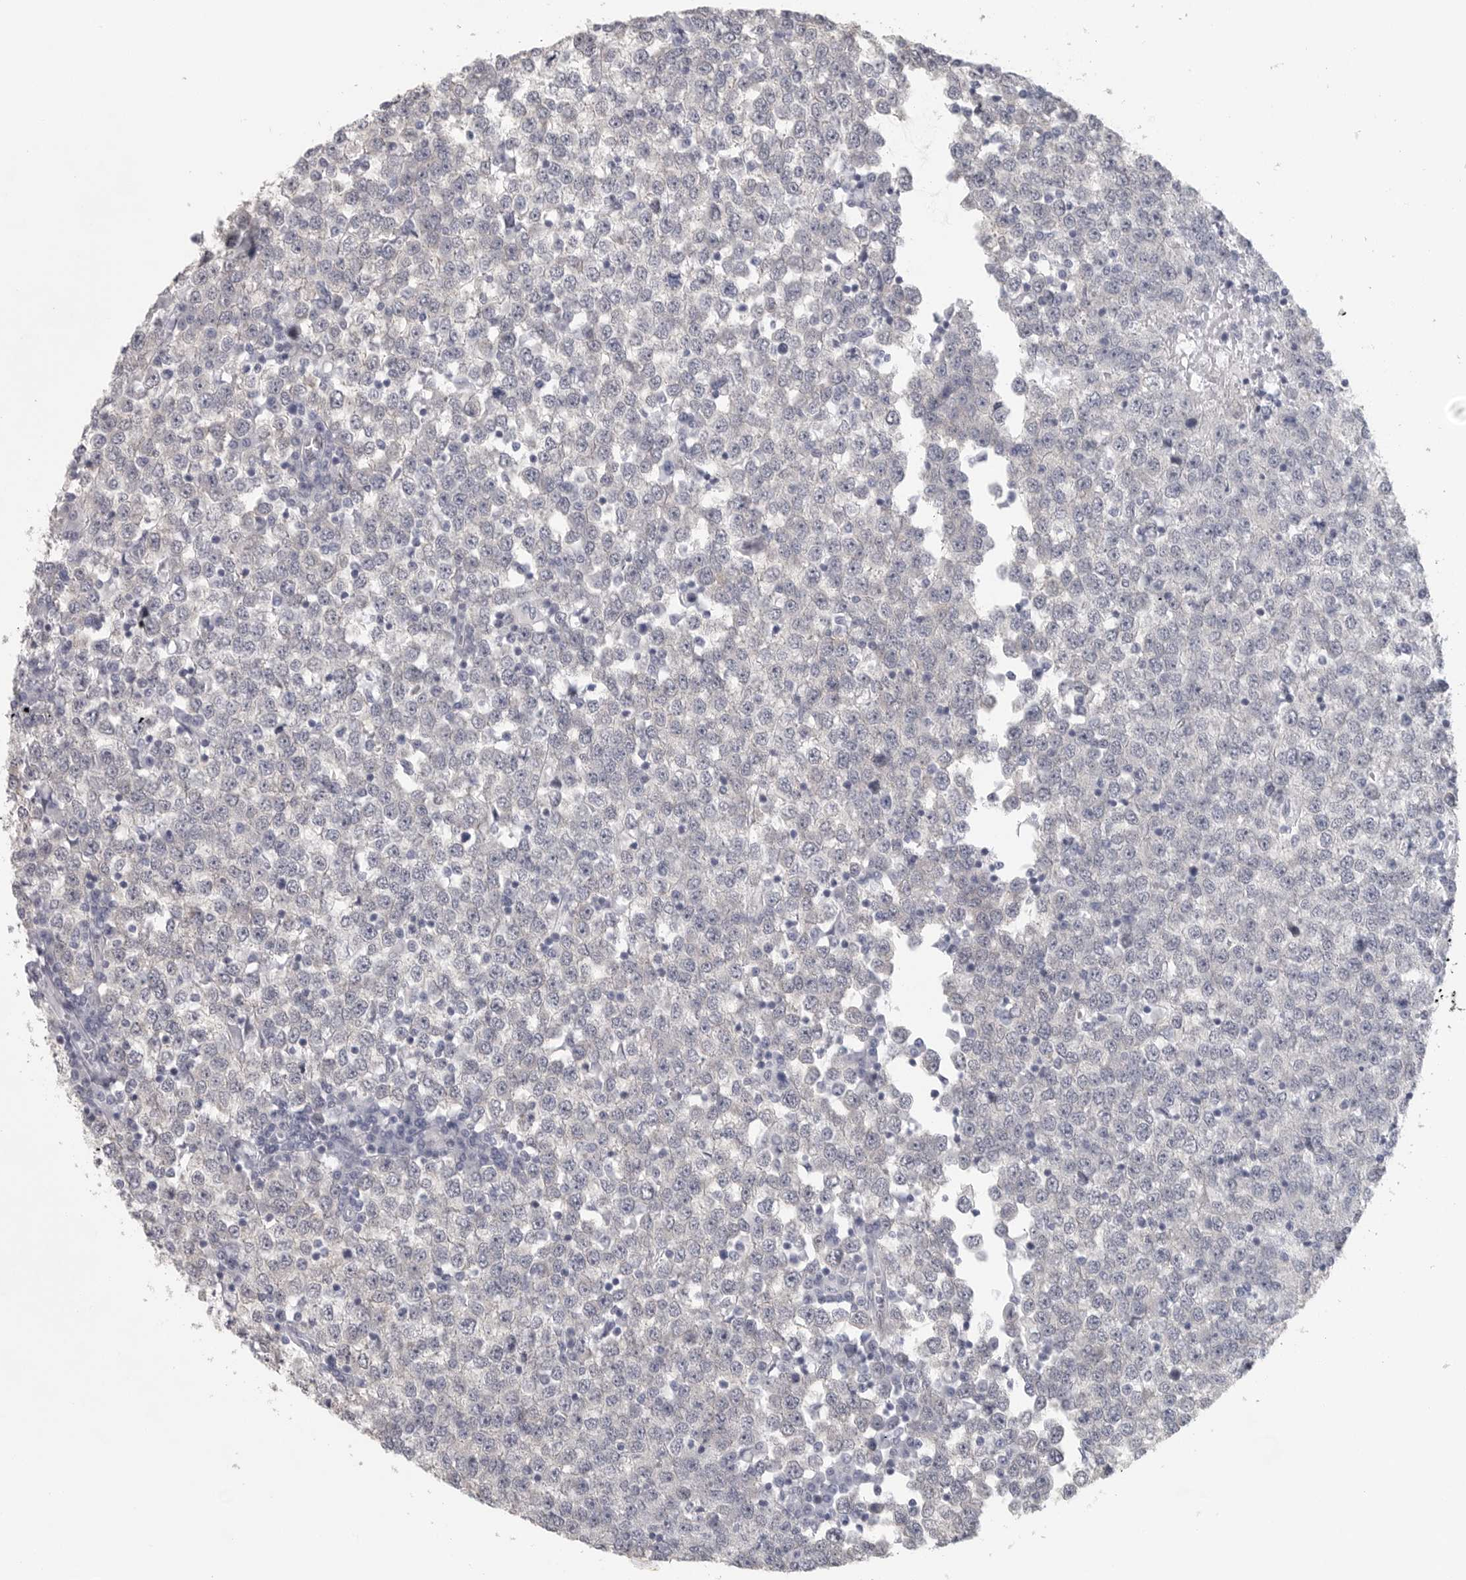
{"staining": {"intensity": "negative", "quantity": "none", "location": "none"}, "tissue": "testis cancer", "cell_type": "Tumor cells", "image_type": "cancer", "snomed": [{"axis": "morphology", "description": "Seminoma, NOS"}, {"axis": "topography", "description": "Testis"}], "caption": "This is an immunohistochemistry micrograph of human testis cancer (seminoma). There is no staining in tumor cells.", "gene": "TNR", "patient": {"sex": "male", "age": 65}}